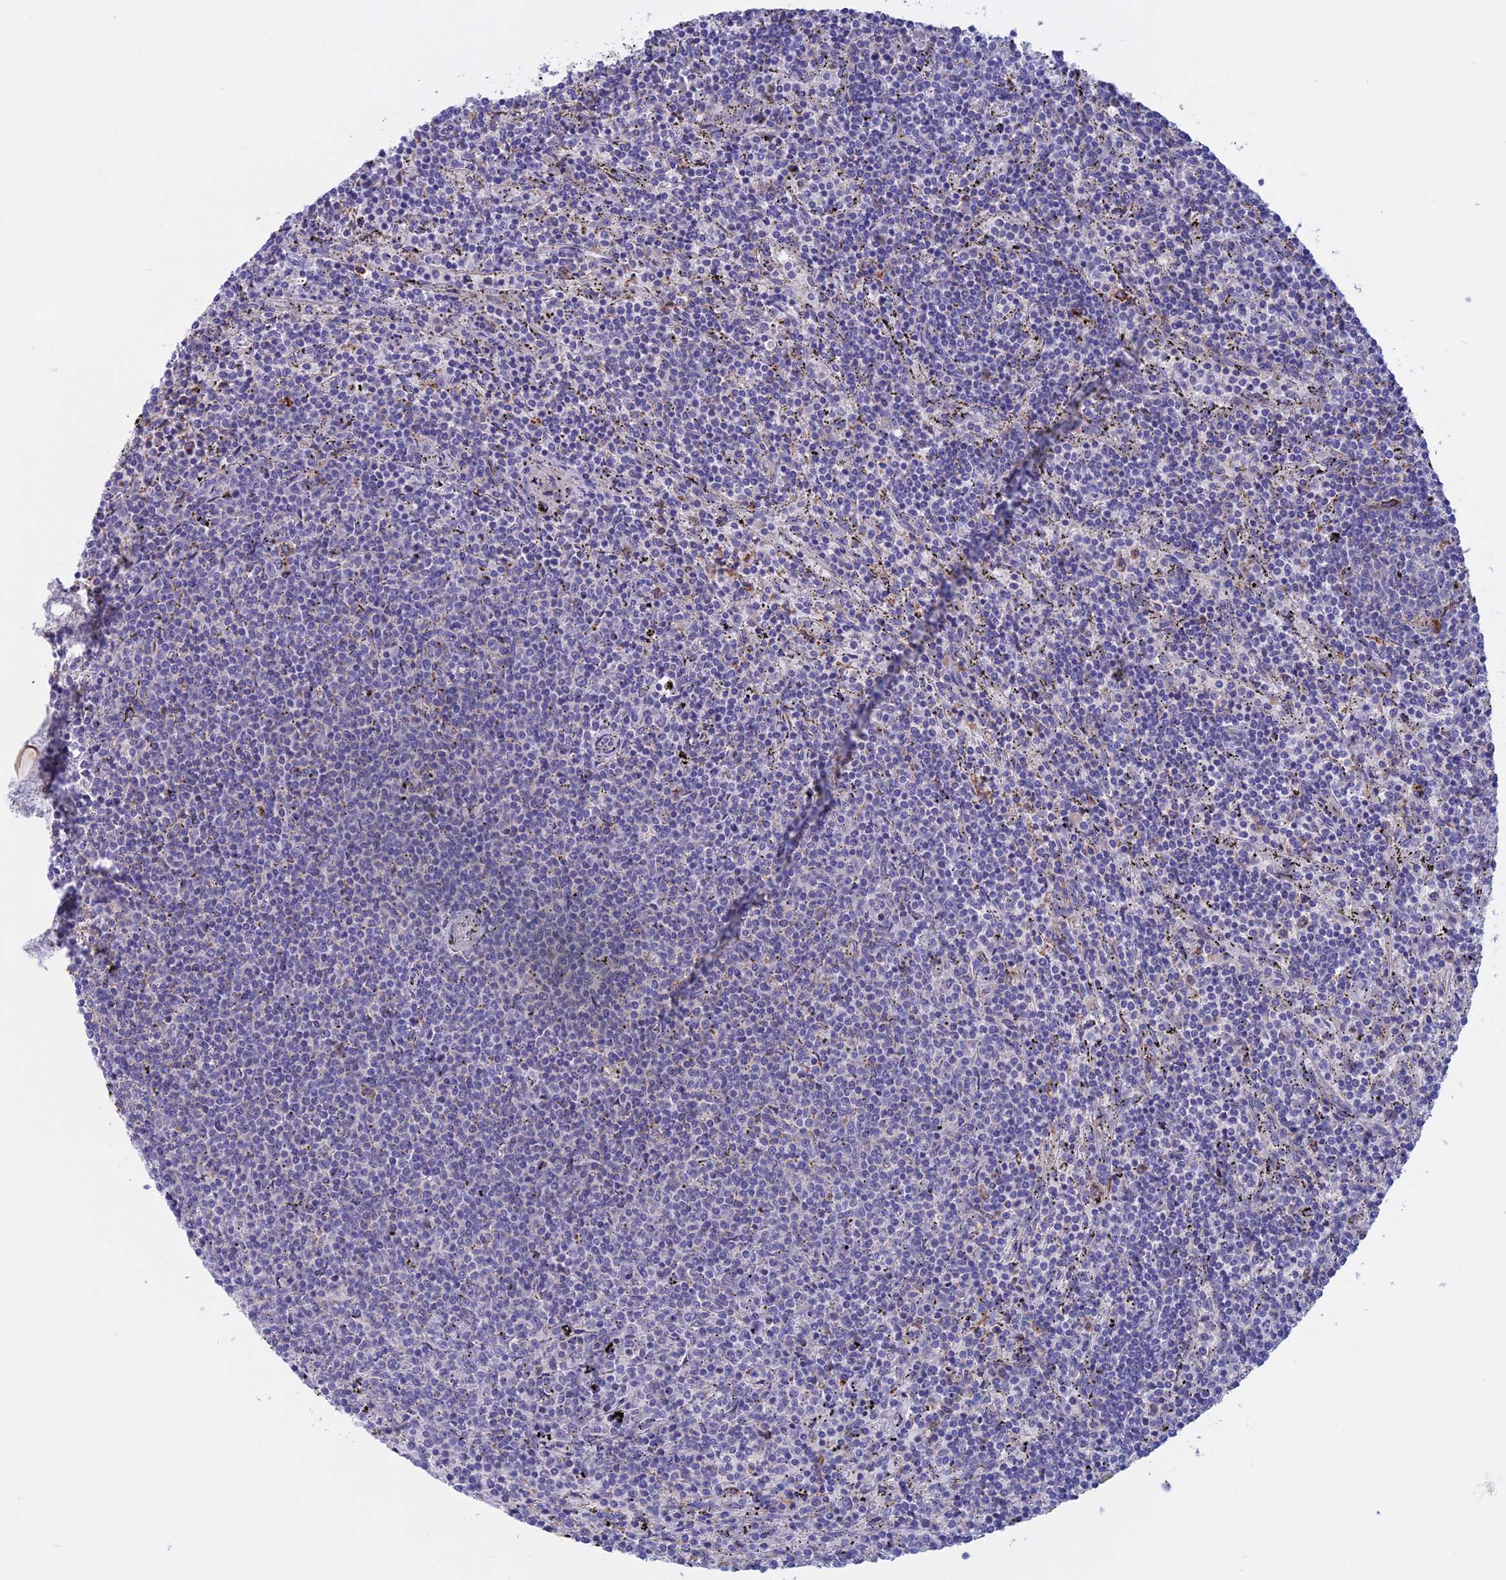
{"staining": {"intensity": "negative", "quantity": "none", "location": "none"}, "tissue": "lymphoma", "cell_type": "Tumor cells", "image_type": "cancer", "snomed": [{"axis": "morphology", "description": "Malignant lymphoma, non-Hodgkin's type, Low grade"}, {"axis": "topography", "description": "Spleen"}], "caption": "High power microscopy micrograph of an immunohistochemistry histopathology image of malignant lymphoma, non-Hodgkin's type (low-grade), revealing no significant positivity in tumor cells.", "gene": "SLC2A6", "patient": {"sex": "female", "age": 50}}